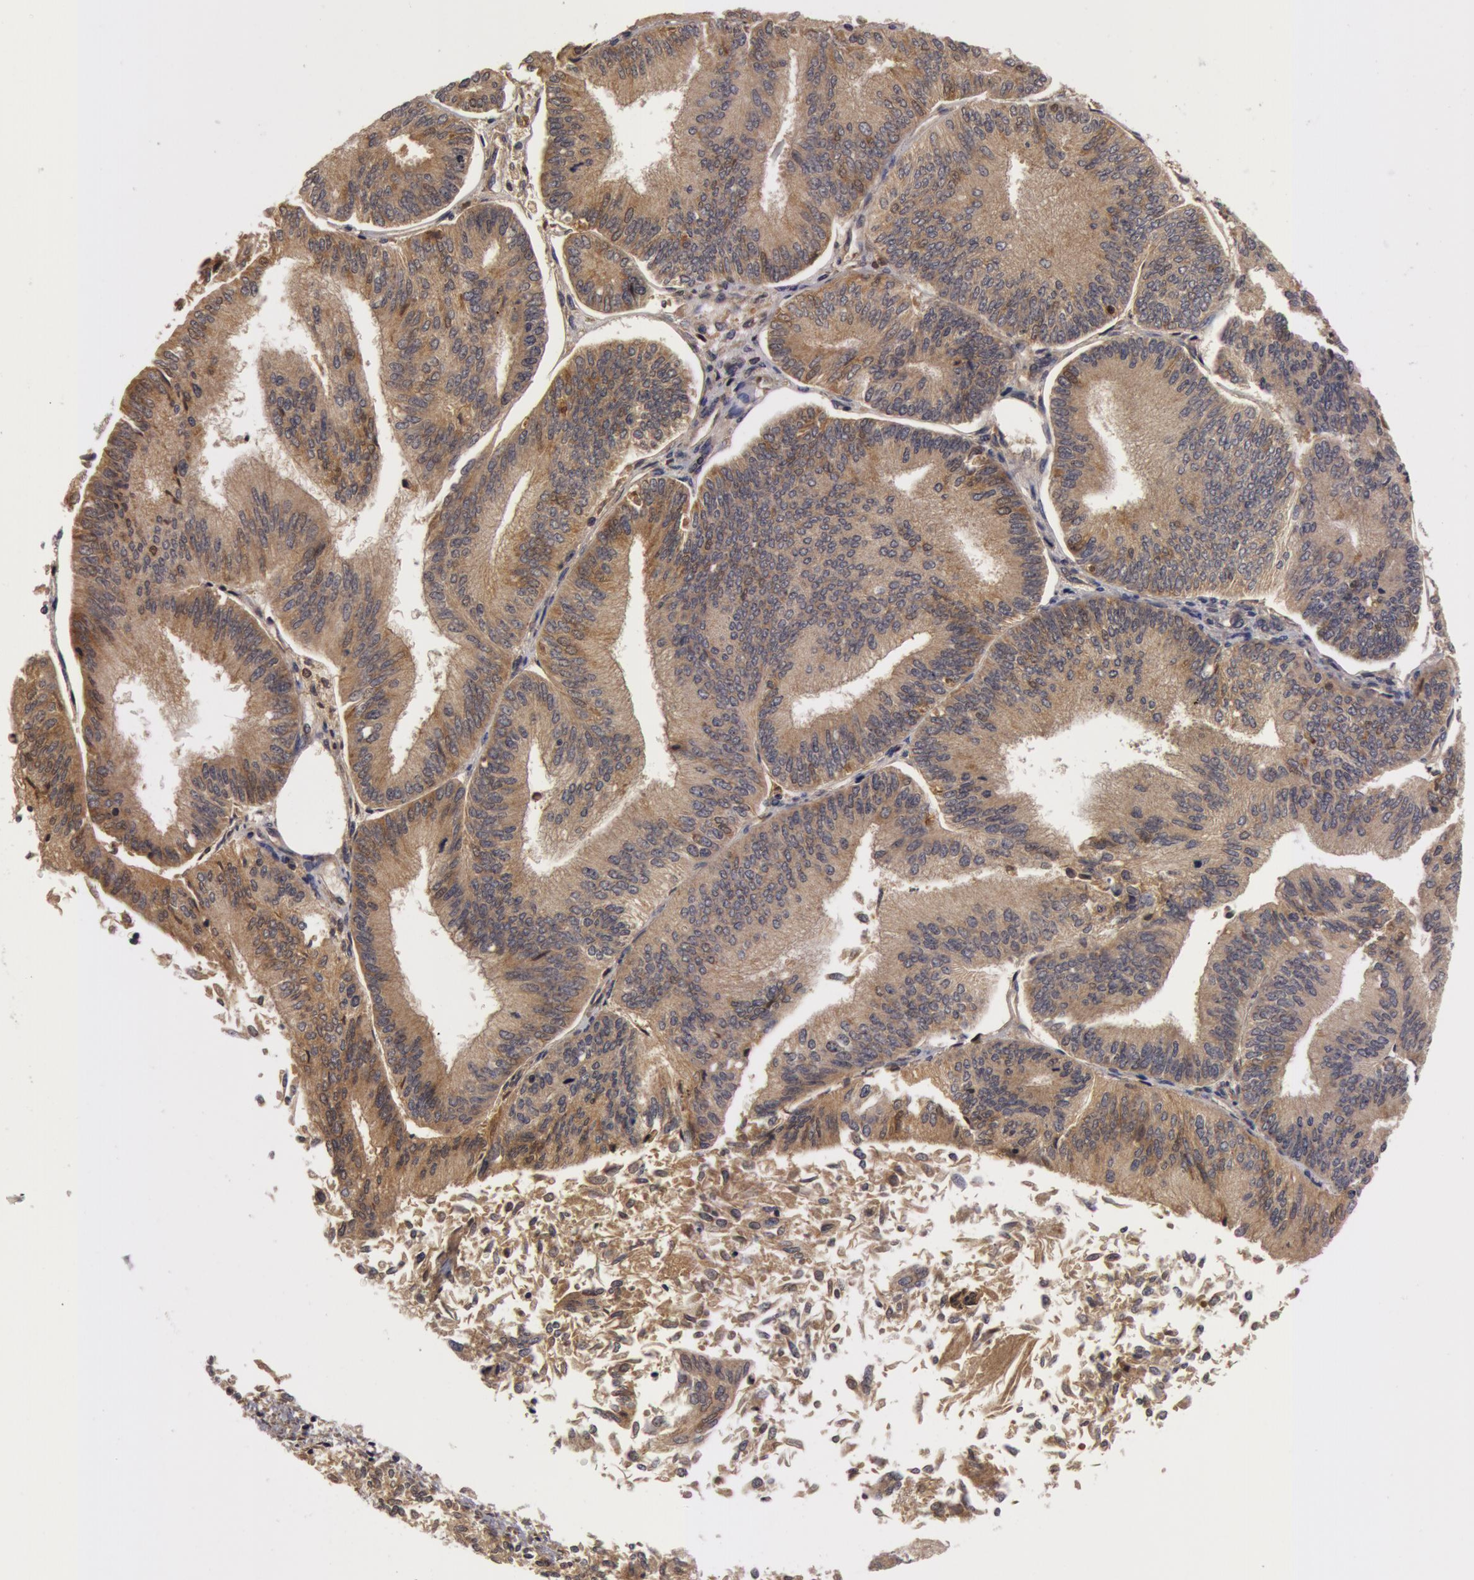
{"staining": {"intensity": "moderate", "quantity": ">75%", "location": "cytoplasmic/membranous"}, "tissue": "endometrial cancer", "cell_type": "Tumor cells", "image_type": "cancer", "snomed": [{"axis": "morphology", "description": "Adenocarcinoma, NOS"}, {"axis": "topography", "description": "Endometrium"}], "caption": "A brown stain labels moderate cytoplasmic/membranous staining of a protein in human endometrial adenocarcinoma tumor cells.", "gene": "BCHE", "patient": {"sex": "female", "age": 55}}